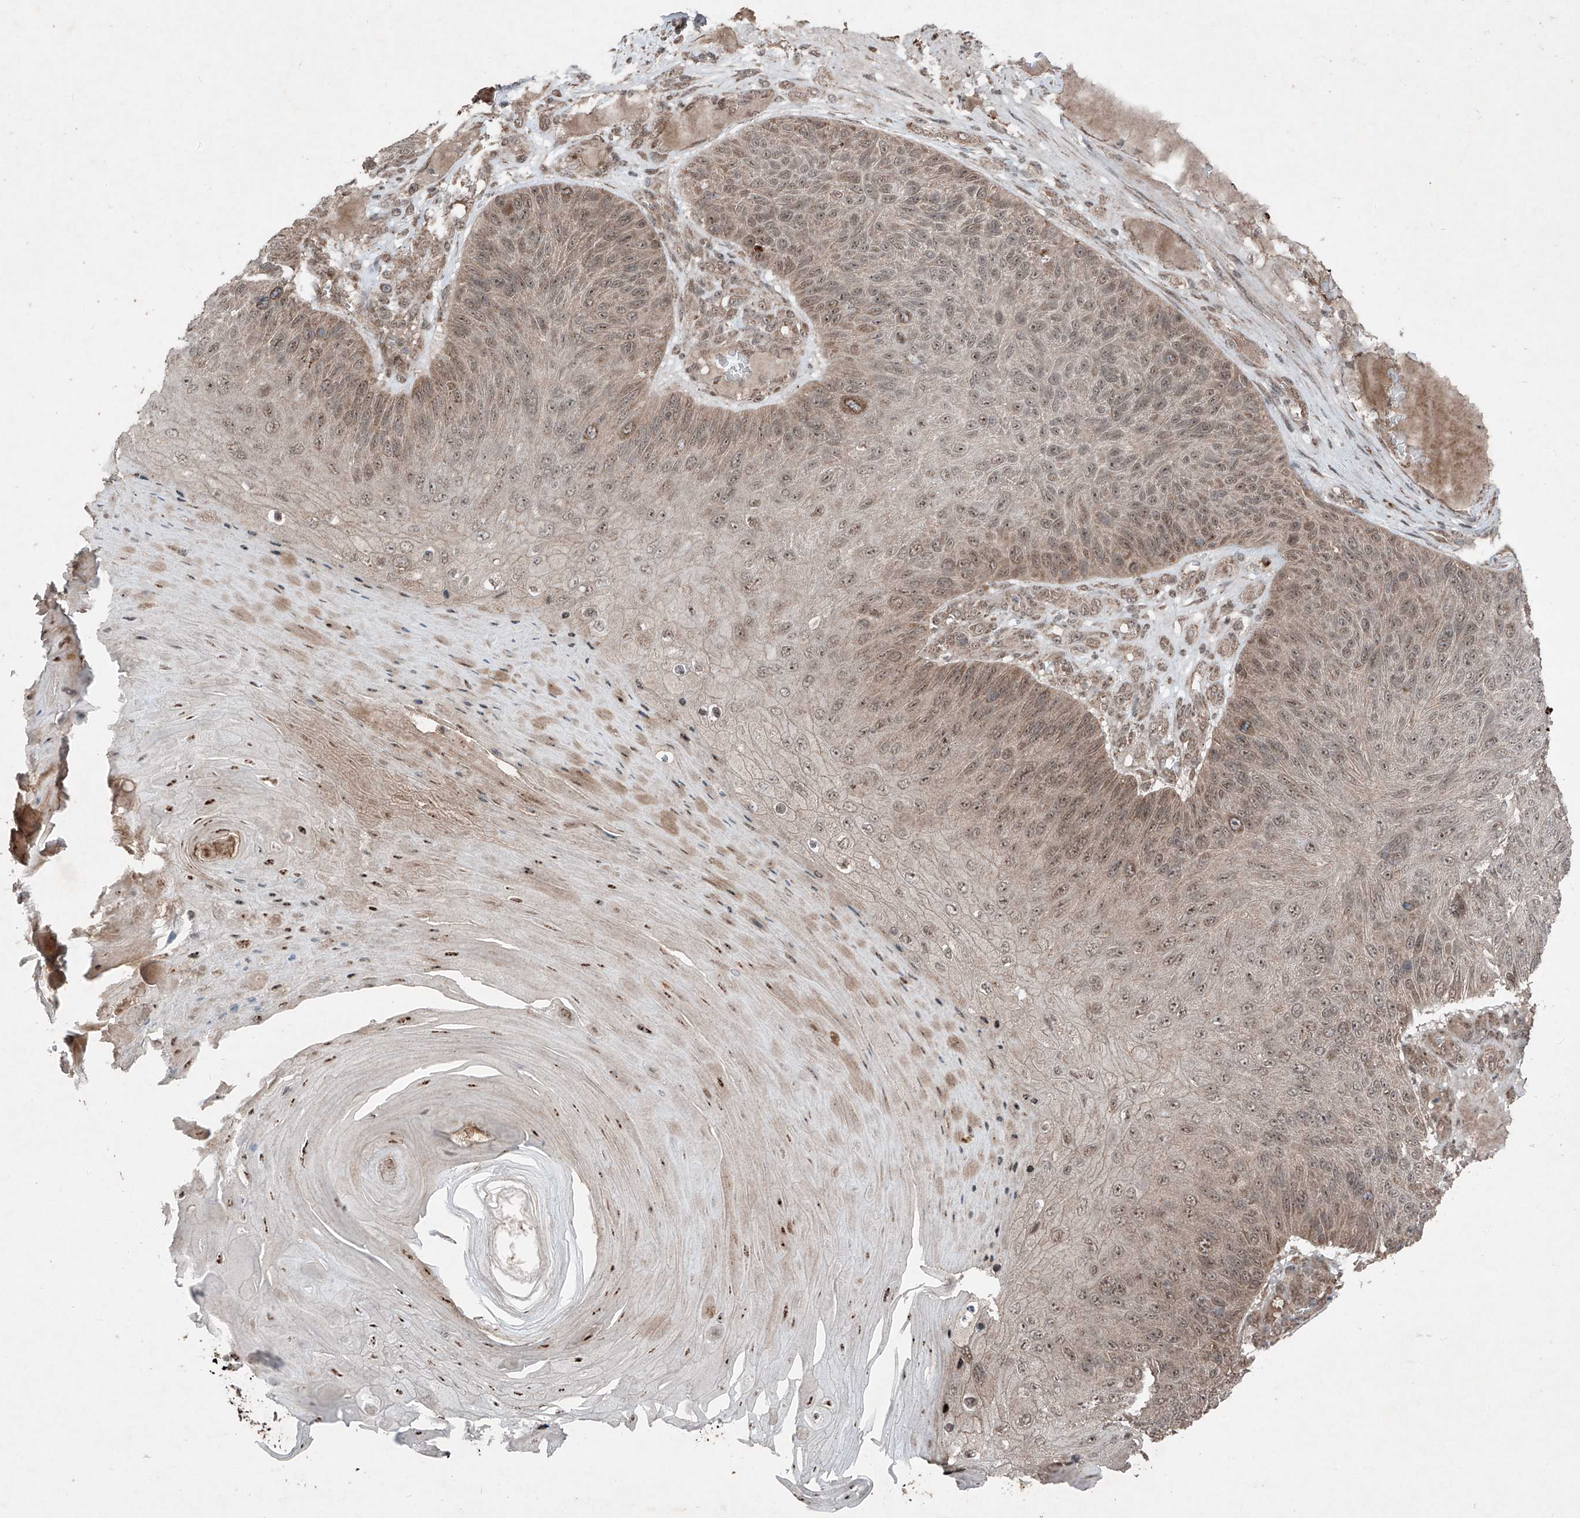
{"staining": {"intensity": "moderate", "quantity": "25%-75%", "location": "cytoplasmic/membranous,nuclear"}, "tissue": "skin cancer", "cell_type": "Tumor cells", "image_type": "cancer", "snomed": [{"axis": "morphology", "description": "Squamous cell carcinoma, NOS"}, {"axis": "topography", "description": "Skin"}], "caption": "Tumor cells display medium levels of moderate cytoplasmic/membranous and nuclear staining in about 25%-75% of cells in squamous cell carcinoma (skin). Nuclei are stained in blue.", "gene": "ZNF620", "patient": {"sex": "female", "age": 88}}